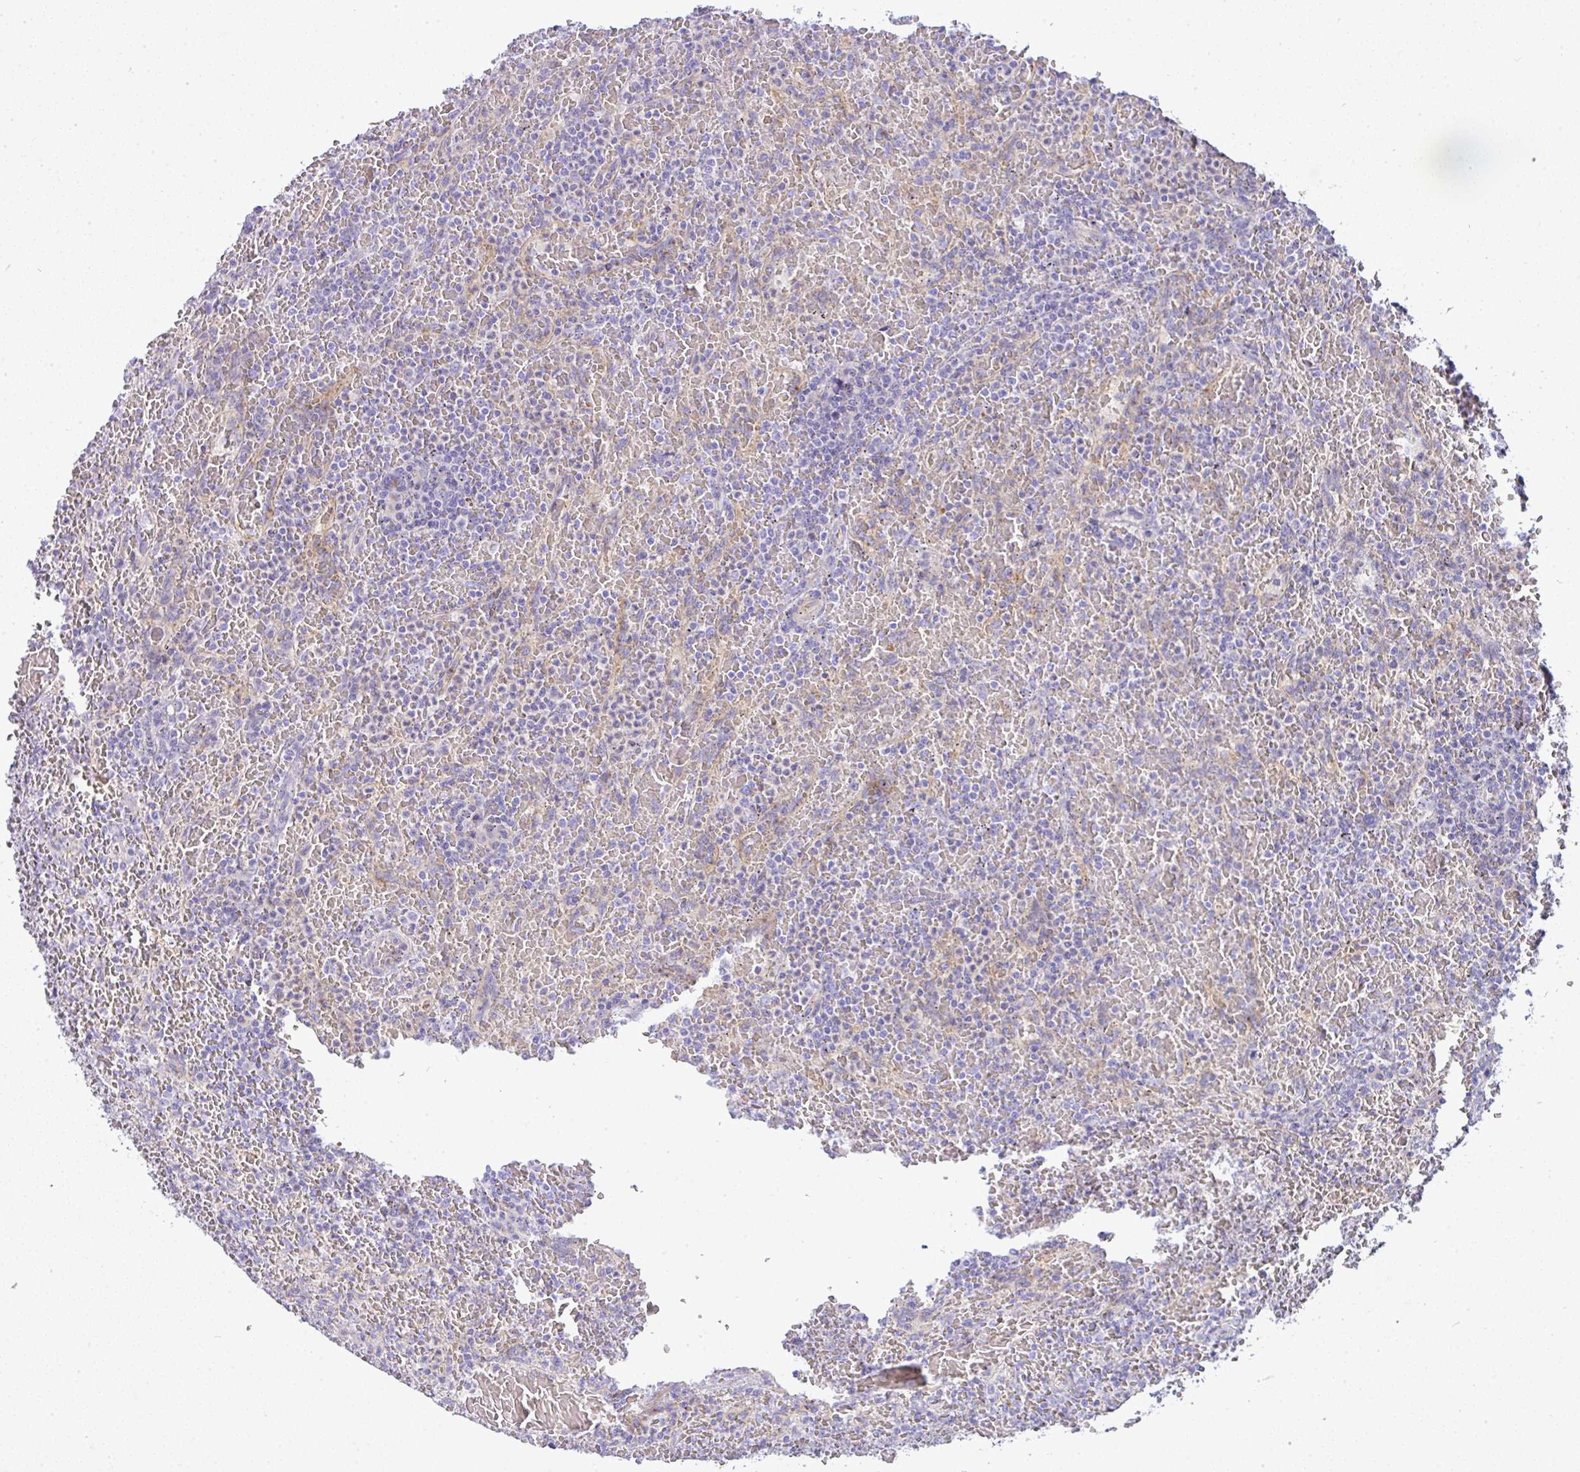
{"staining": {"intensity": "negative", "quantity": "none", "location": "none"}, "tissue": "lymphoma", "cell_type": "Tumor cells", "image_type": "cancer", "snomed": [{"axis": "morphology", "description": "Malignant lymphoma, non-Hodgkin's type, Low grade"}, {"axis": "topography", "description": "Spleen"}], "caption": "A histopathology image of lymphoma stained for a protein displays no brown staining in tumor cells.", "gene": "FAM177A1", "patient": {"sex": "female", "age": 64}}